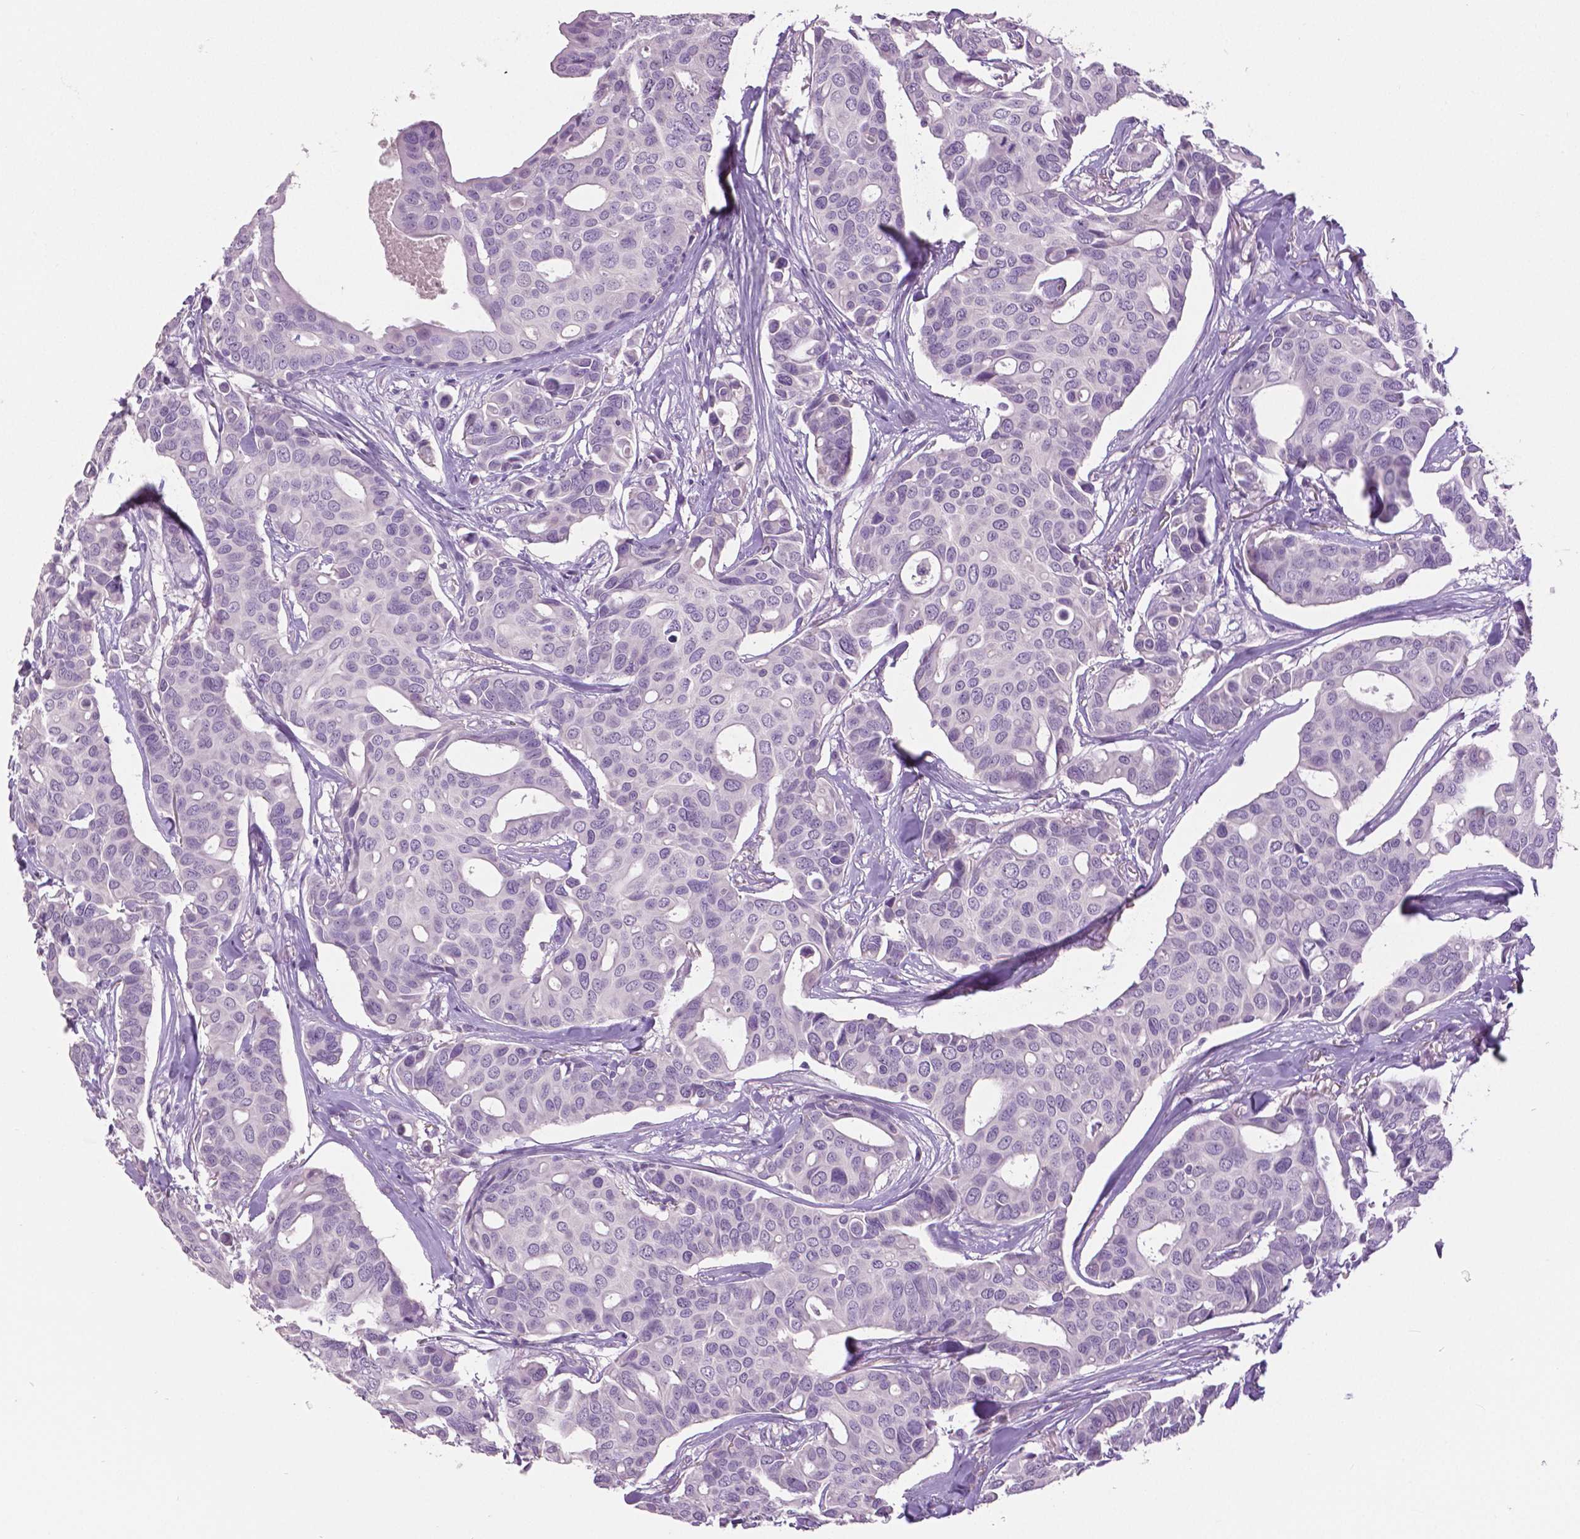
{"staining": {"intensity": "negative", "quantity": "none", "location": "none"}, "tissue": "breast cancer", "cell_type": "Tumor cells", "image_type": "cancer", "snomed": [{"axis": "morphology", "description": "Duct carcinoma"}, {"axis": "topography", "description": "Breast"}], "caption": "This micrograph is of invasive ductal carcinoma (breast) stained with immunohistochemistry (IHC) to label a protein in brown with the nuclei are counter-stained blue. There is no positivity in tumor cells.", "gene": "GRIN2A", "patient": {"sex": "female", "age": 54}}